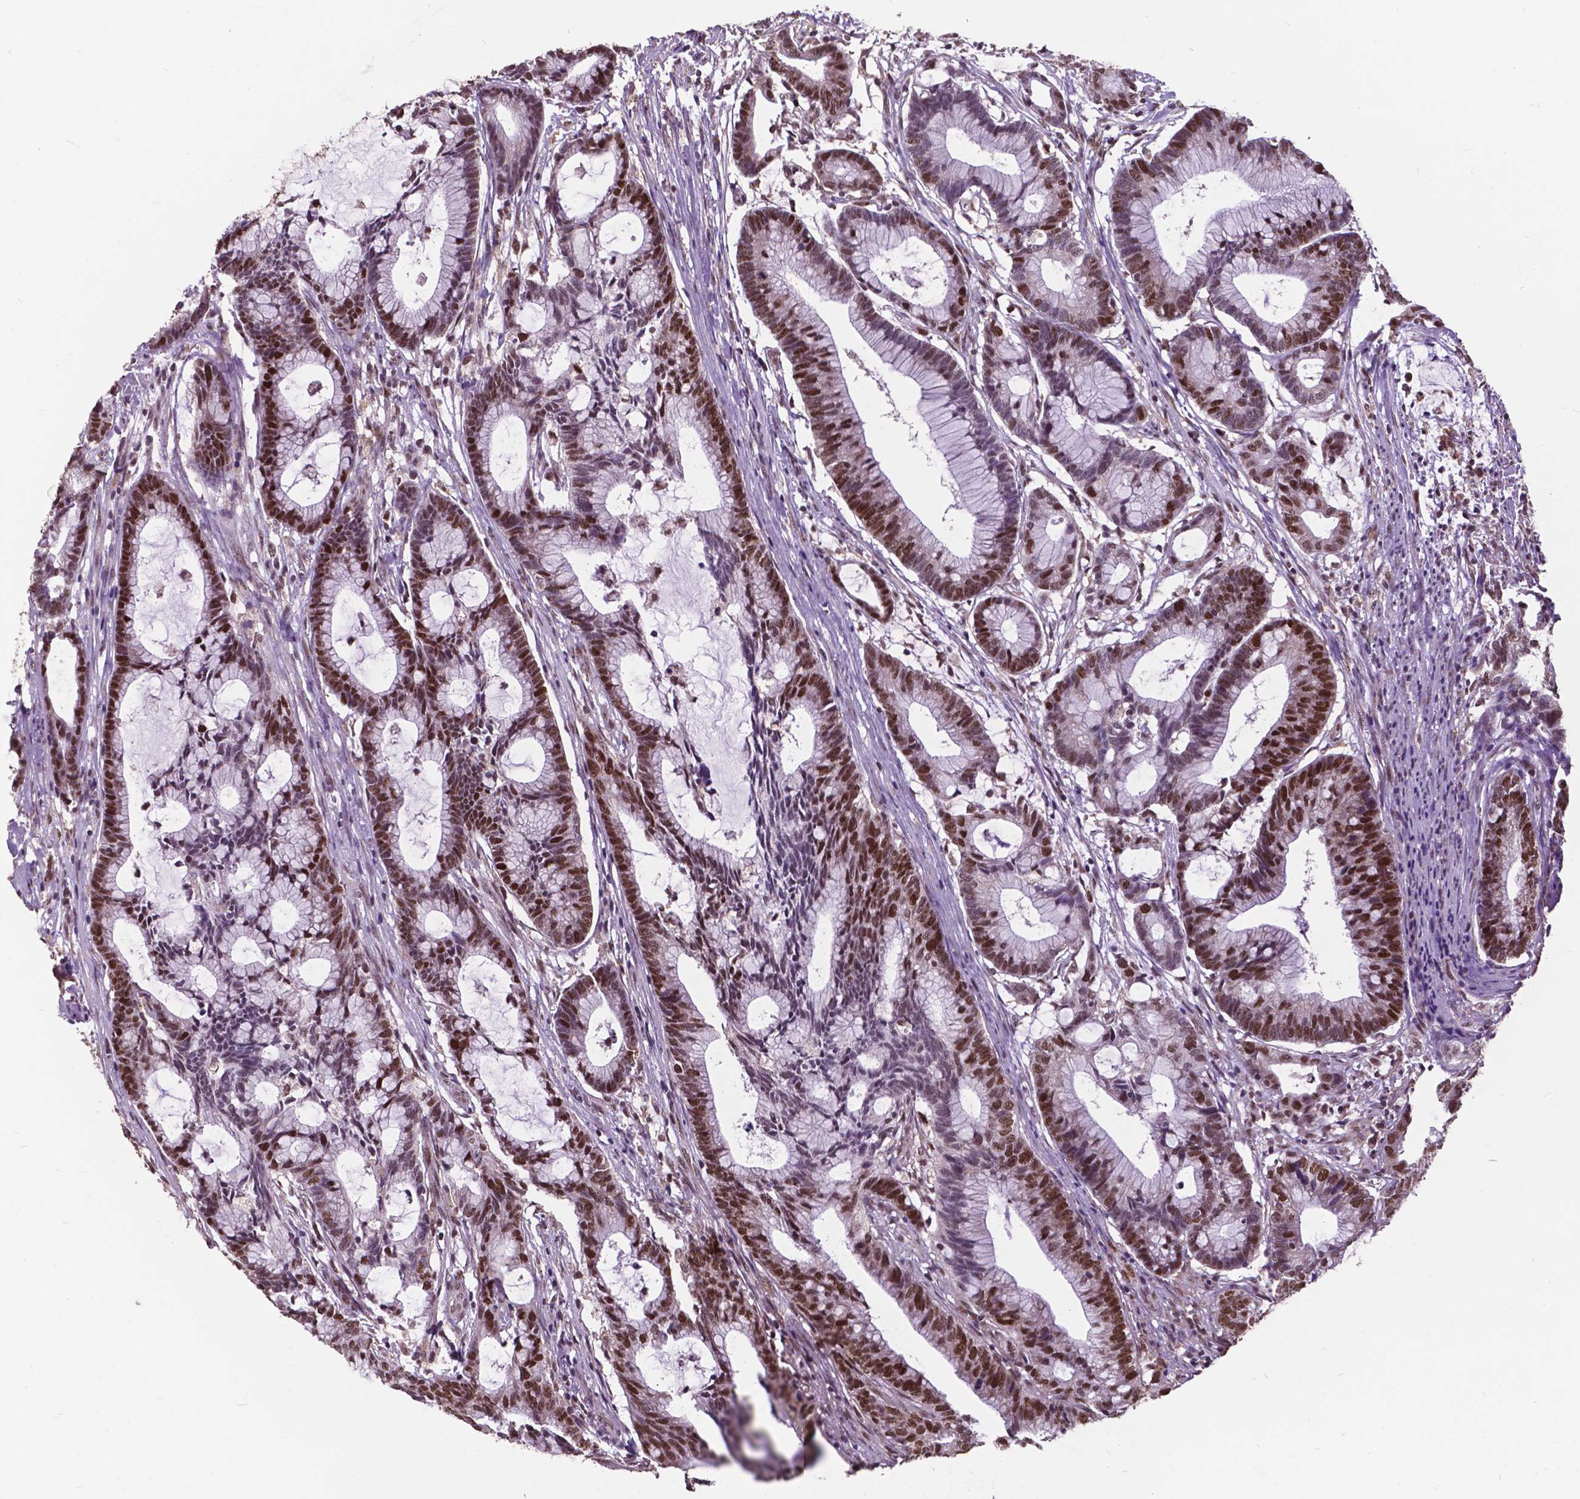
{"staining": {"intensity": "moderate", "quantity": "25%-75%", "location": "nuclear"}, "tissue": "colorectal cancer", "cell_type": "Tumor cells", "image_type": "cancer", "snomed": [{"axis": "morphology", "description": "Adenocarcinoma, NOS"}, {"axis": "topography", "description": "Colon"}], "caption": "Approximately 25%-75% of tumor cells in human colorectal adenocarcinoma demonstrate moderate nuclear protein positivity as visualized by brown immunohistochemical staining.", "gene": "MSH2", "patient": {"sex": "female", "age": 78}}